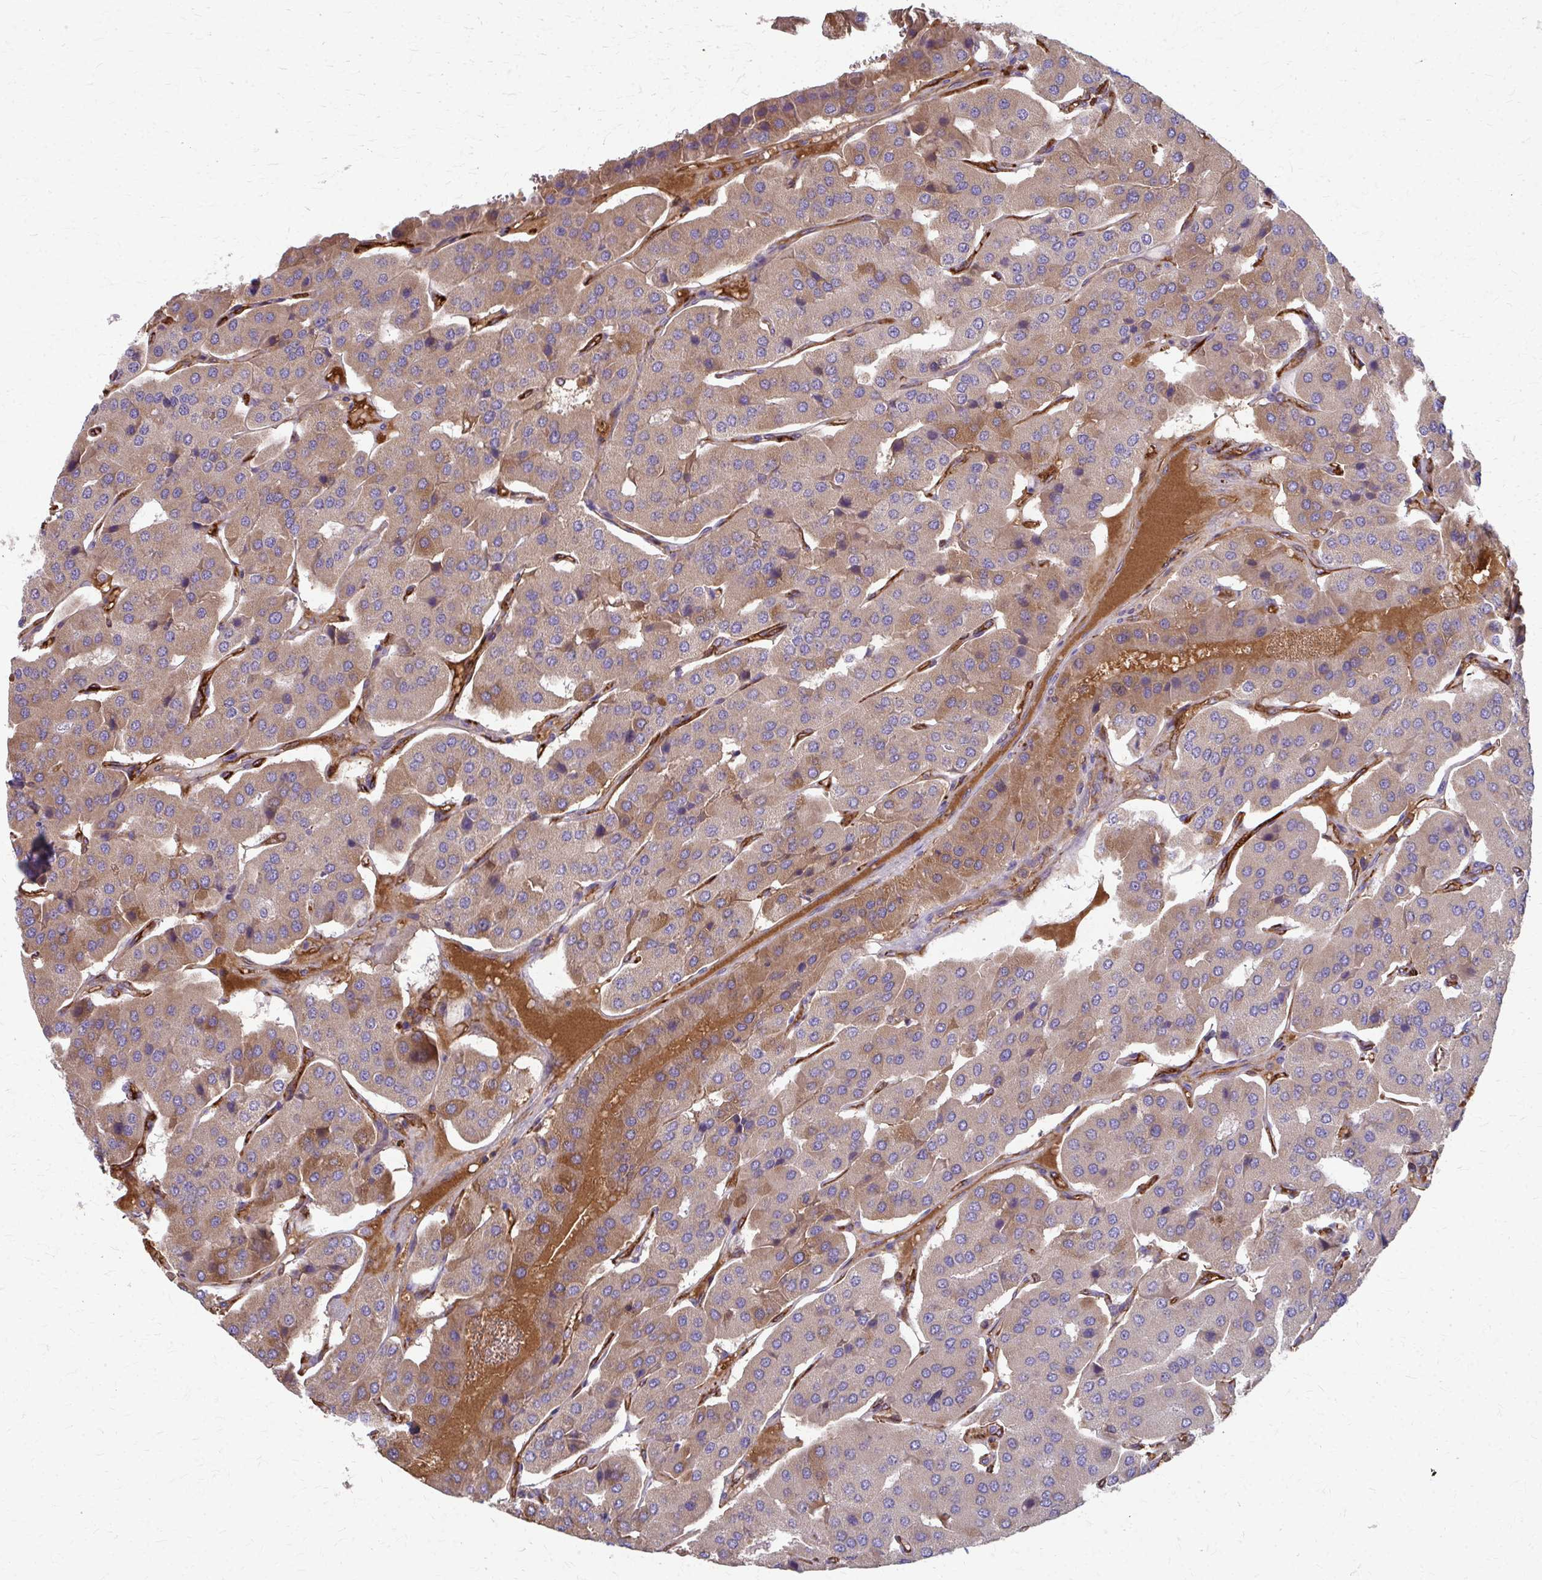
{"staining": {"intensity": "weak", "quantity": ">75%", "location": "cytoplasmic/membranous"}, "tissue": "parathyroid gland", "cell_type": "Glandular cells", "image_type": "normal", "snomed": [{"axis": "morphology", "description": "Normal tissue, NOS"}, {"axis": "morphology", "description": "Adenoma, NOS"}, {"axis": "topography", "description": "Parathyroid gland"}], "caption": "Immunohistochemistry staining of normal parathyroid gland, which exhibits low levels of weak cytoplasmic/membranous positivity in about >75% of glandular cells indicating weak cytoplasmic/membranous protein expression. The staining was performed using DAB (brown) for protein detection and nuclei were counterstained in hematoxylin (blue).", "gene": "ADIPOQ", "patient": {"sex": "female", "age": 86}}